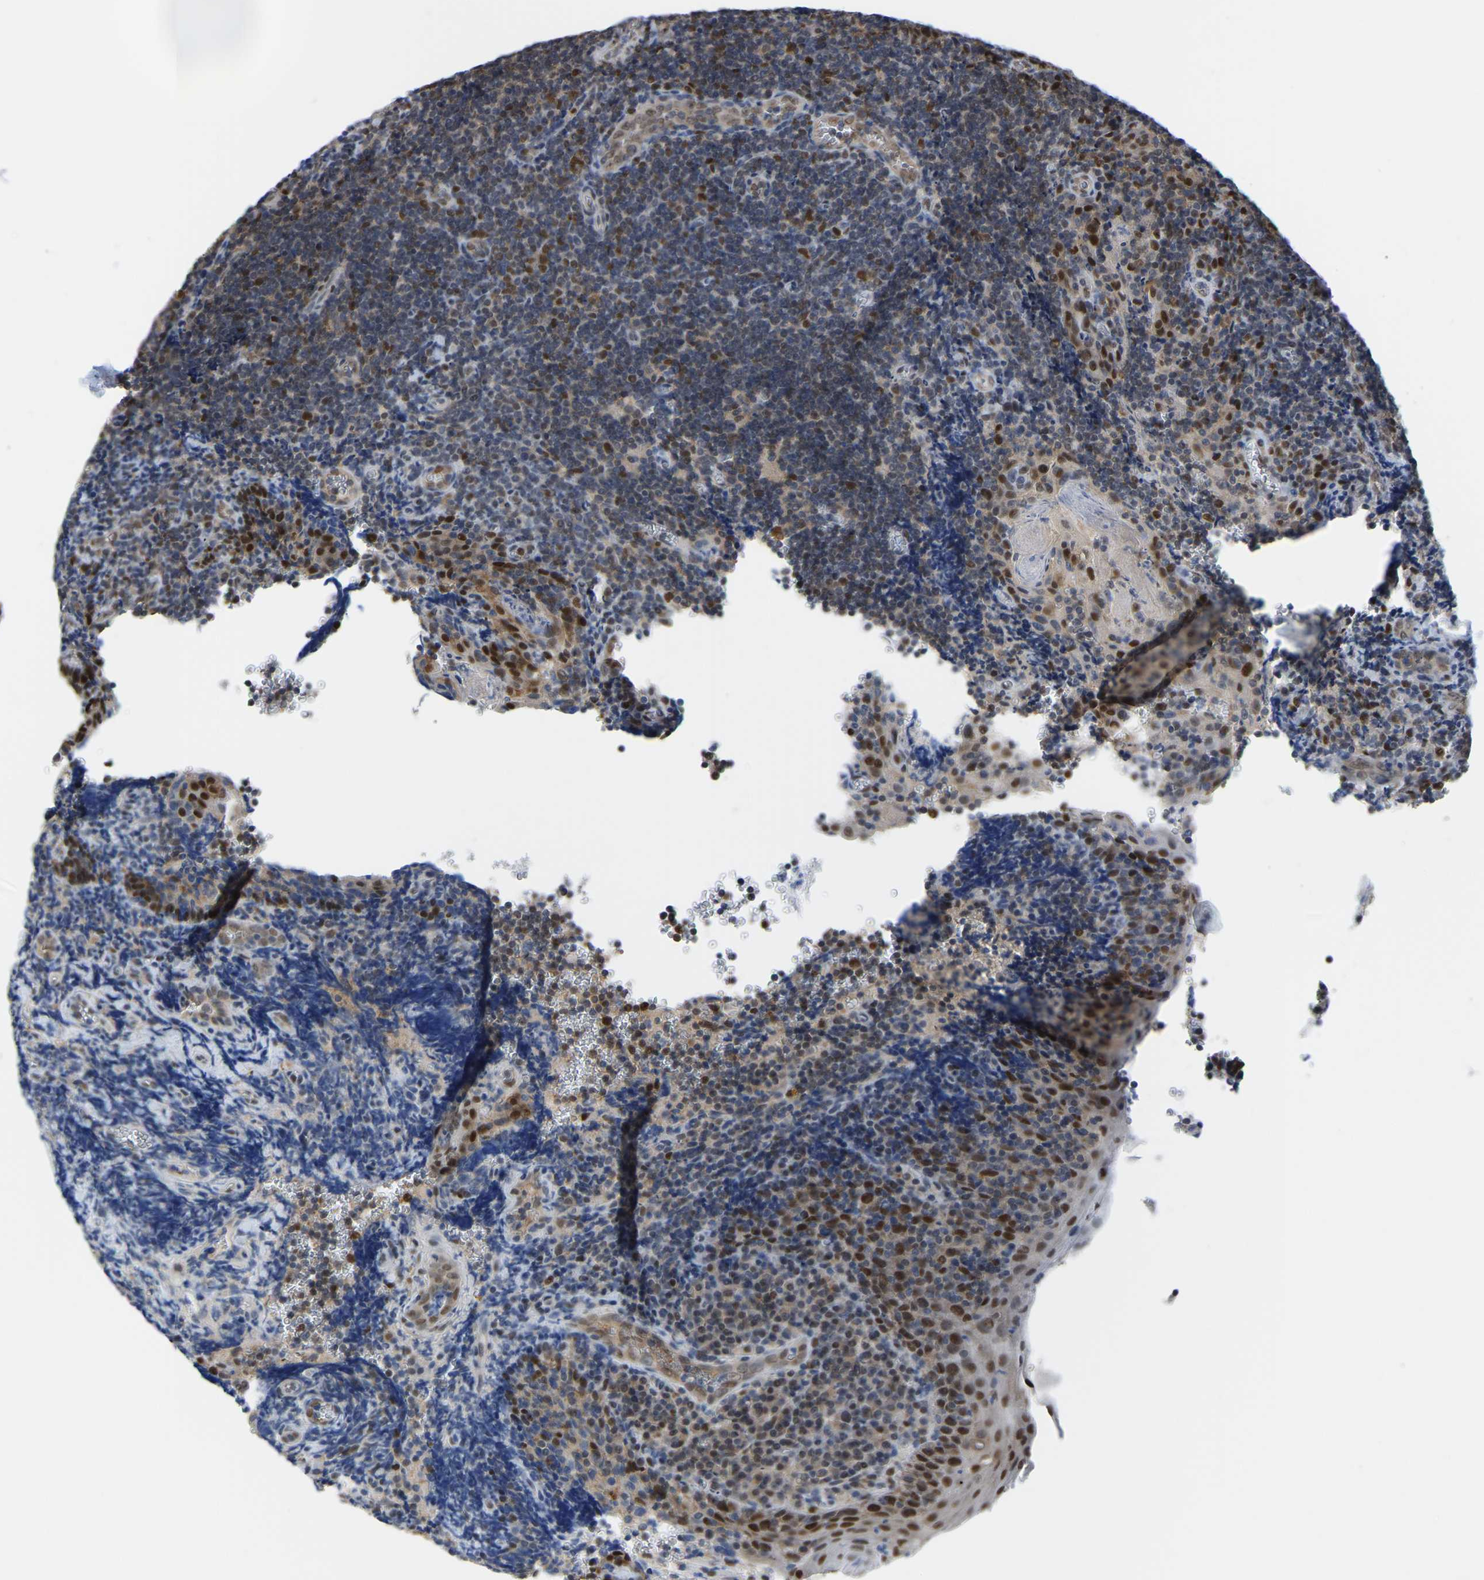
{"staining": {"intensity": "strong", "quantity": "25%-75%", "location": "cytoplasmic/membranous,nuclear"}, "tissue": "tonsil", "cell_type": "Germinal center cells", "image_type": "normal", "snomed": [{"axis": "morphology", "description": "Normal tissue, NOS"}, {"axis": "morphology", "description": "Inflammation, NOS"}, {"axis": "topography", "description": "Tonsil"}], "caption": "IHC micrograph of benign tonsil: tonsil stained using immunohistochemistry demonstrates high levels of strong protein expression localized specifically in the cytoplasmic/membranous,nuclear of germinal center cells, appearing as a cytoplasmic/membranous,nuclear brown color.", "gene": "KLRG2", "patient": {"sex": "female", "age": 31}}